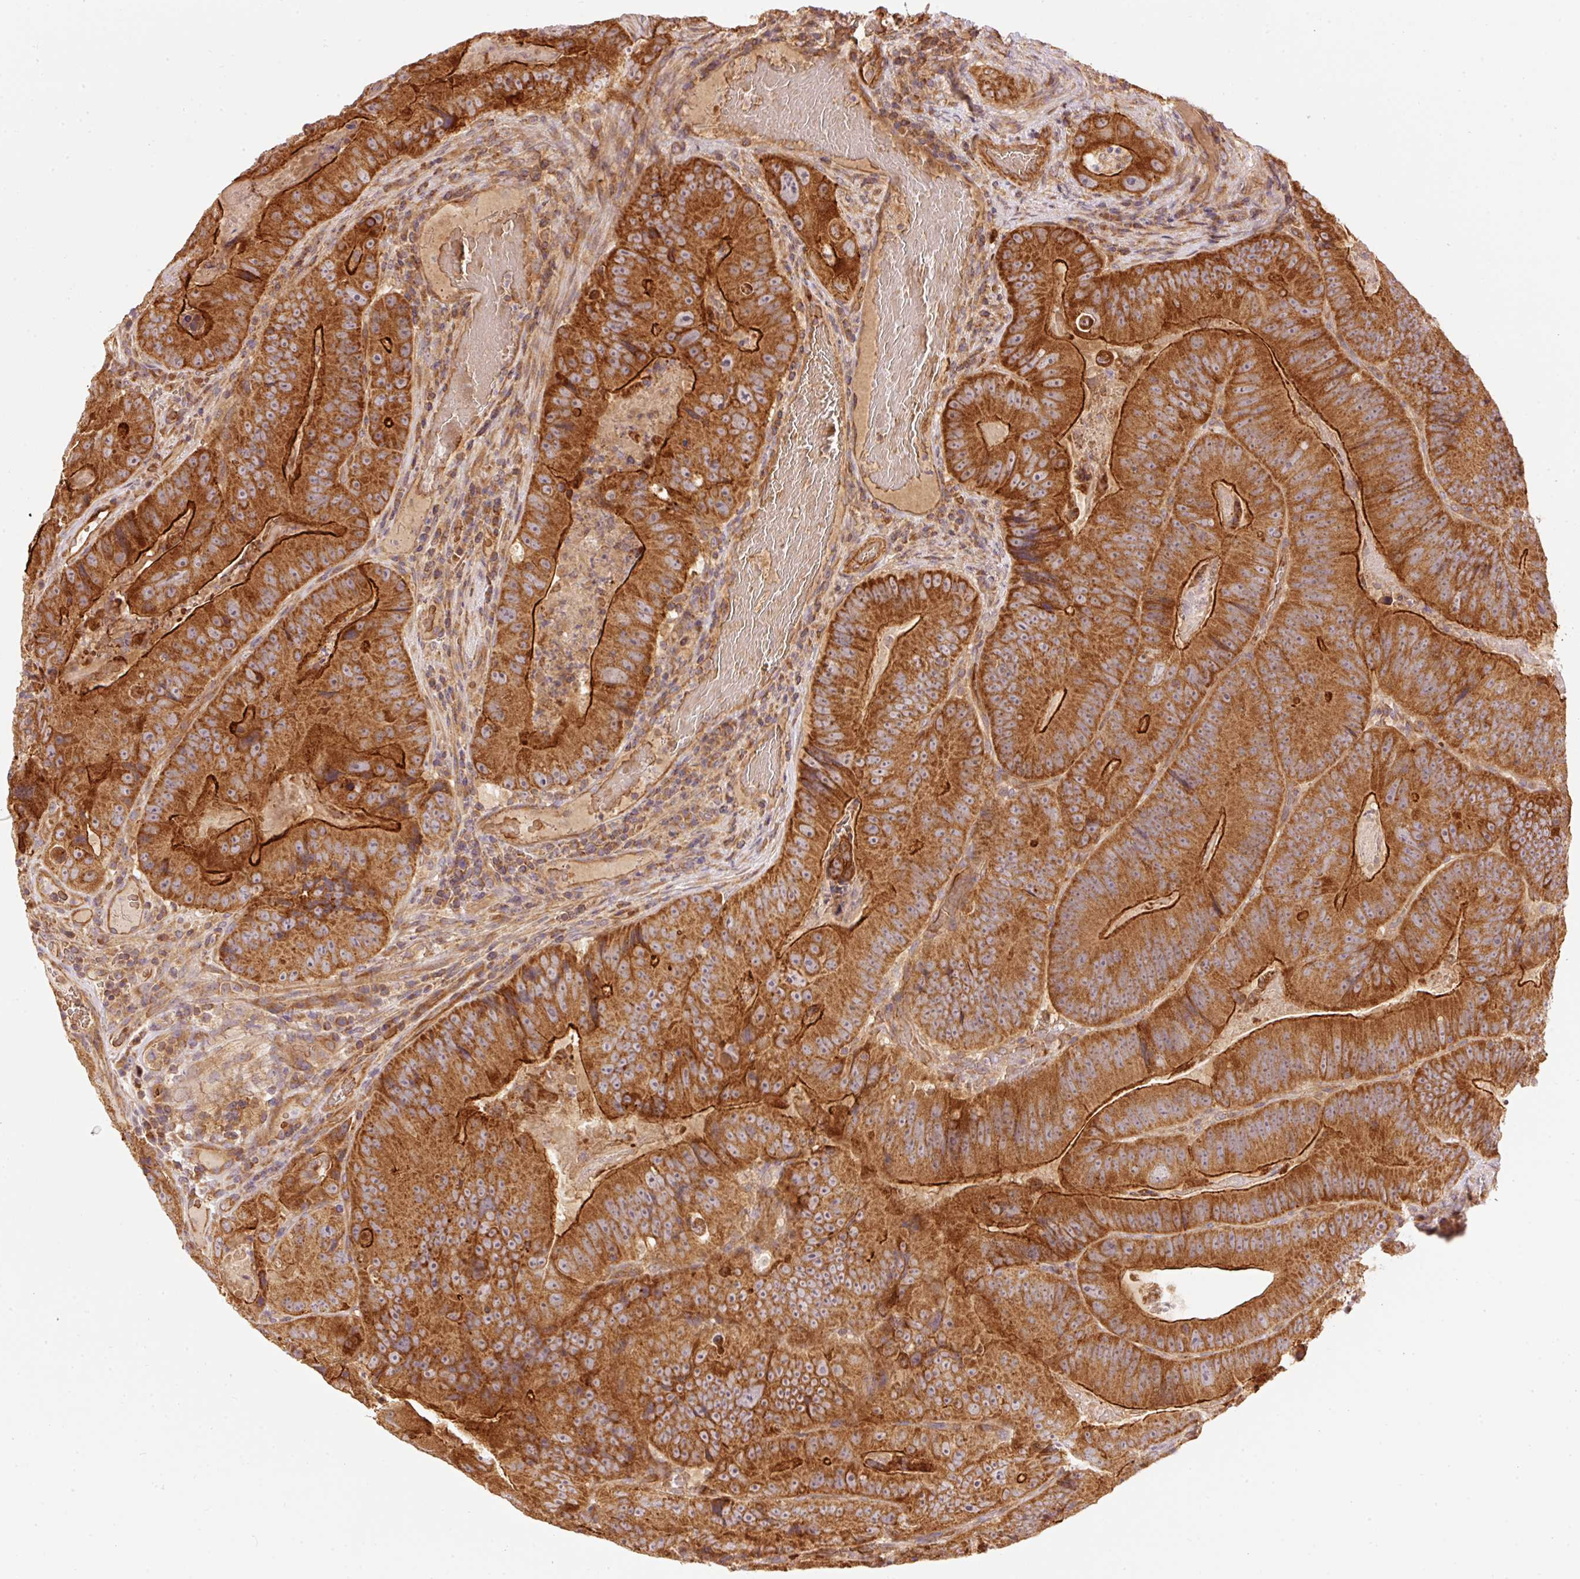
{"staining": {"intensity": "strong", "quantity": ">75%", "location": "cytoplasmic/membranous"}, "tissue": "colorectal cancer", "cell_type": "Tumor cells", "image_type": "cancer", "snomed": [{"axis": "morphology", "description": "Adenocarcinoma, NOS"}, {"axis": "topography", "description": "Colon"}], "caption": "Immunohistochemical staining of human colorectal cancer demonstrates strong cytoplasmic/membranous protein expression in approximately >75% of tumor cells.", "gene": "ADCY4", "patient": {"sex": "female", "age": 86}}